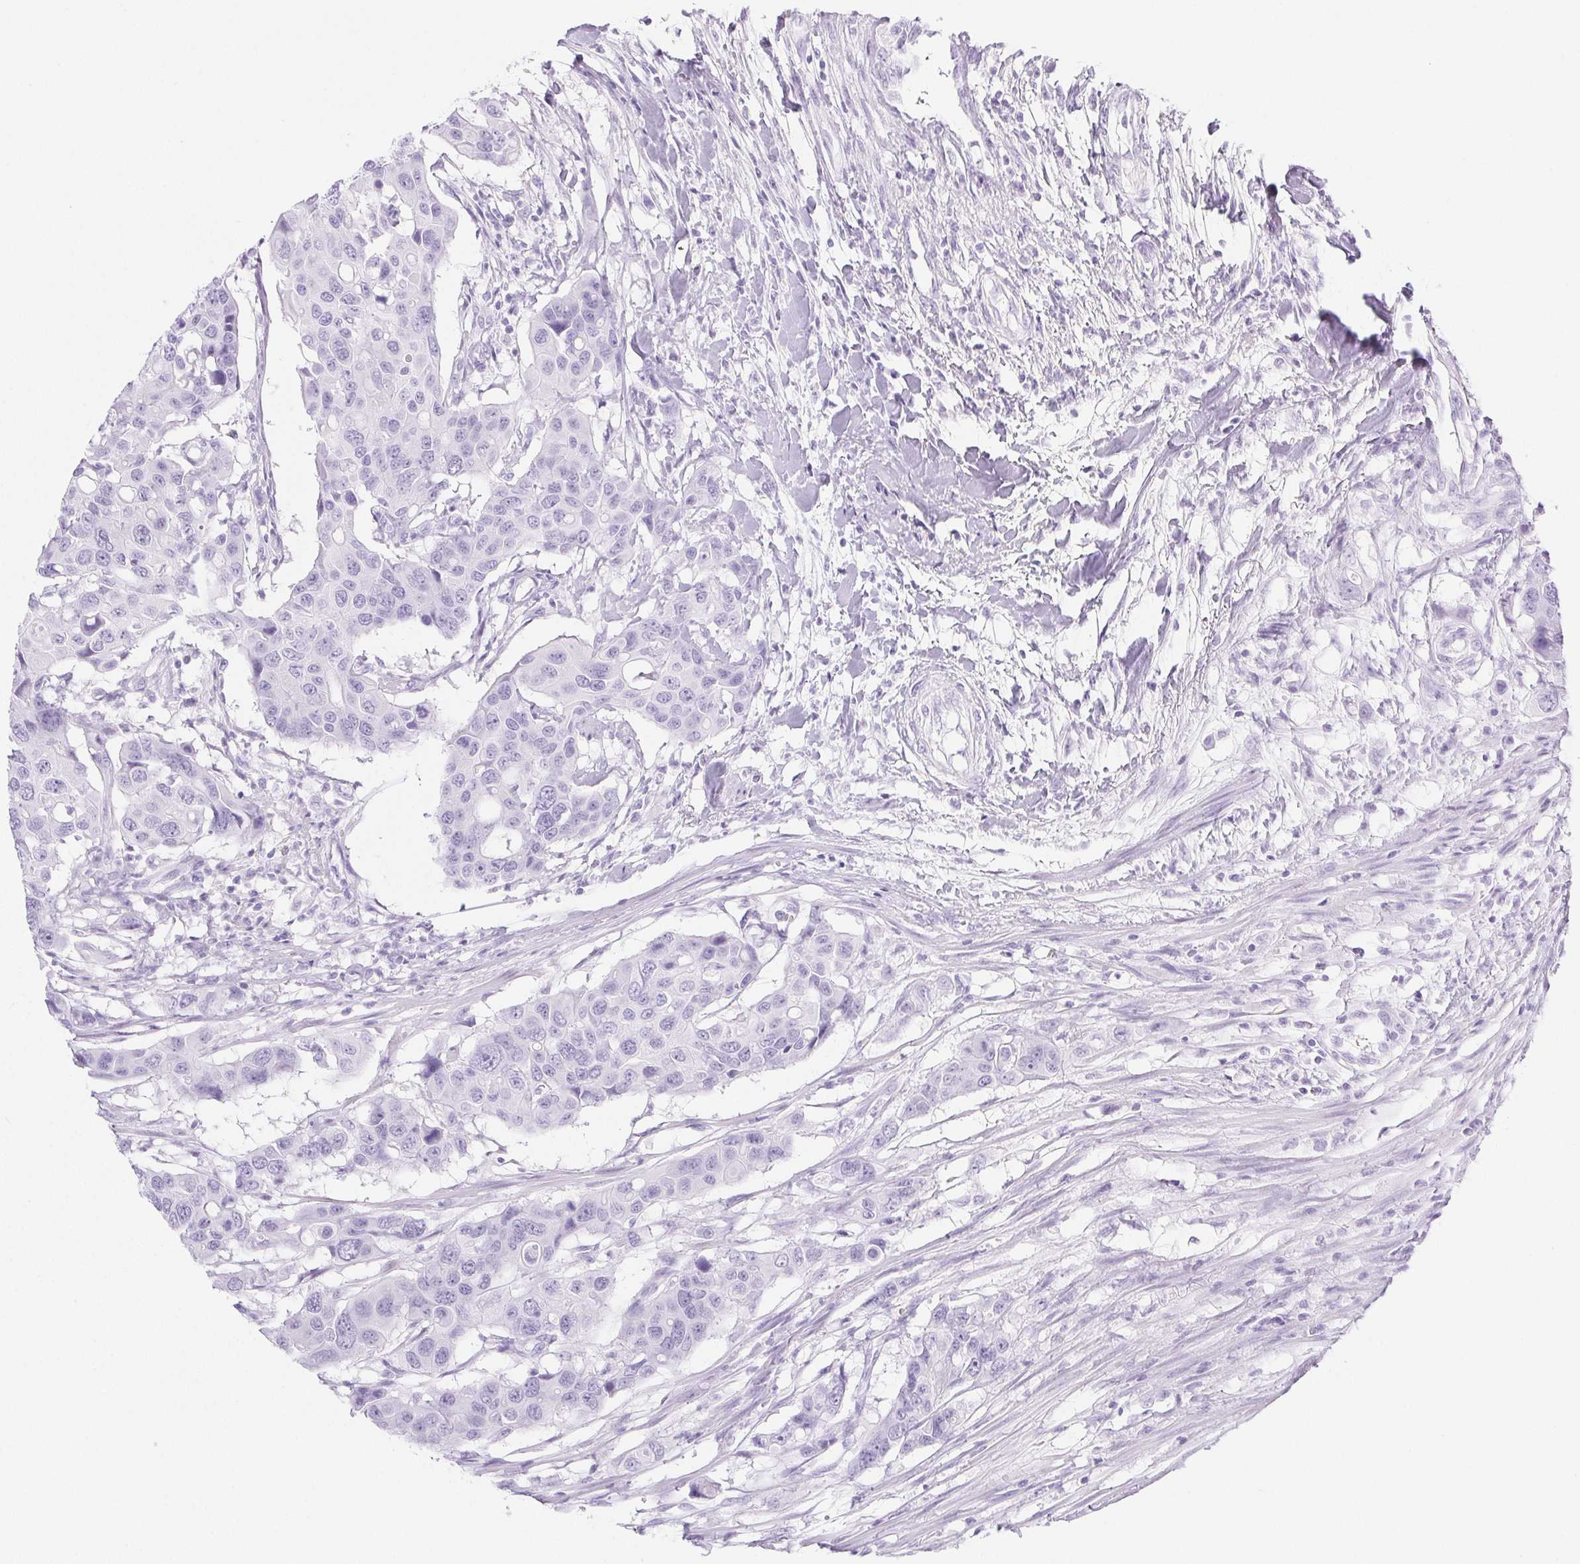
{"staining": {"intensity": "negative", "quantity": "none", "location": "none"}, "tissue": "colorectal cancer", "cell_type": "Tumor cells", "image_type": "cancer", "snomed": [{"axis": "morphology", "description": "Adenocarcinoma, NOS"}, {"axis": "topography", "description": "Colon"}], "caption": "An IHC image of colorectal cancer is shown. There is no staining in tumor cells of colorectal cancer.", "gene": "PI3", "patient": {"sex": "male", "age": 77}}